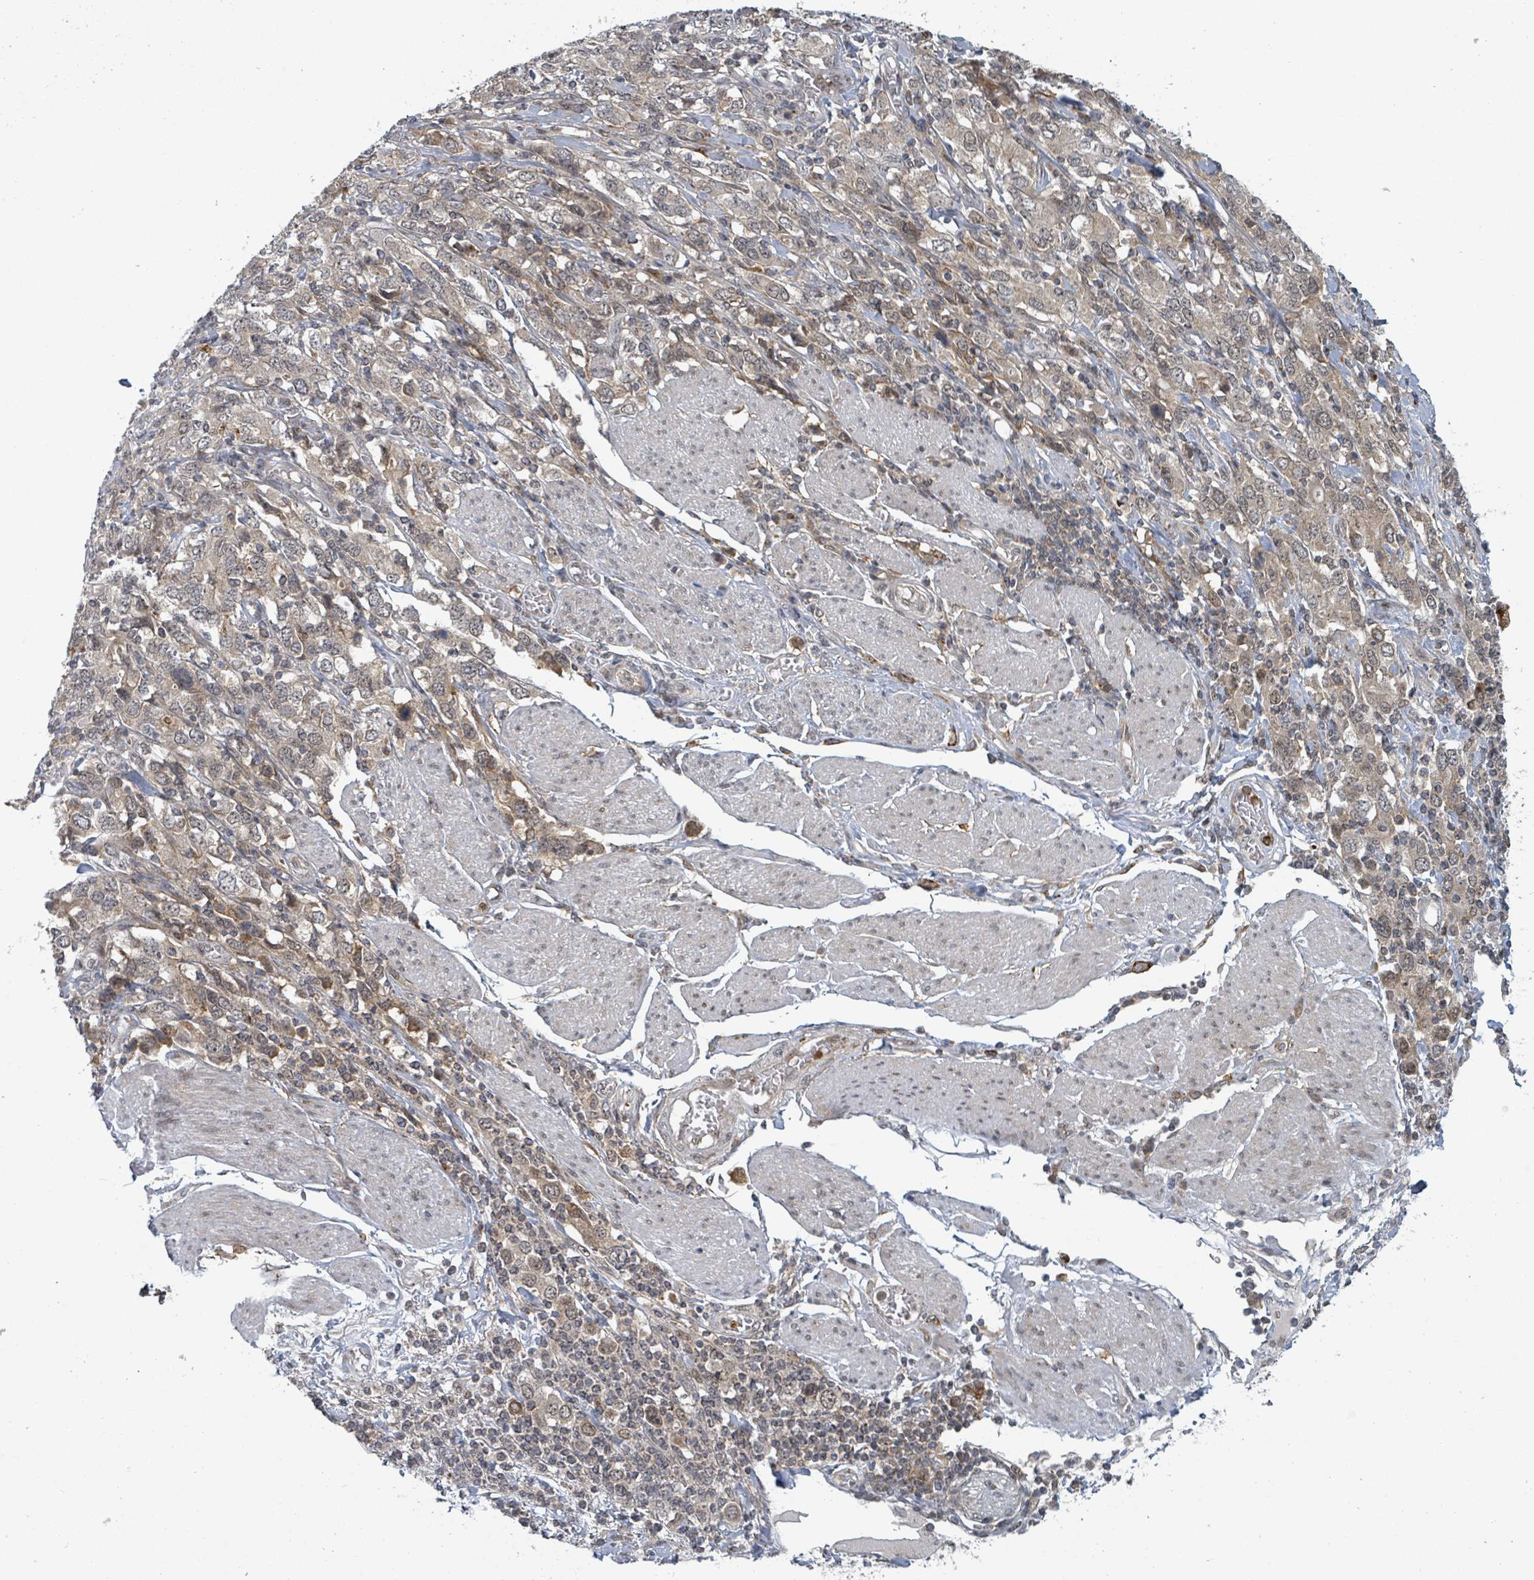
{"staining": {"intensity": "moderate", "quantity": "<25%", "location": "cytoplasmic/membranous,nuclear"}, "tissue": "stomach cancer", "cell_type": "Tumor cells", "image_type": "cancer", "snomed": [{"axis": "morphology", "description": "Adenocarcinoma, NOS"}, {"axis": "topography", "description": "Stomach, upper"}, {"axis": "topography", "description": "Stomach"}], "caption": "This micrograph shows stomach adenocarcinoma stained with immunohistochemistry to label a protein in brown. The cytoplasmic/membranous and nuclear of tumor cells show moderate positivity for the protein. Nuclei are counter-stained blue.", "gene": "GTF3C1", "patient": {"sex": "male", "age": 62}}